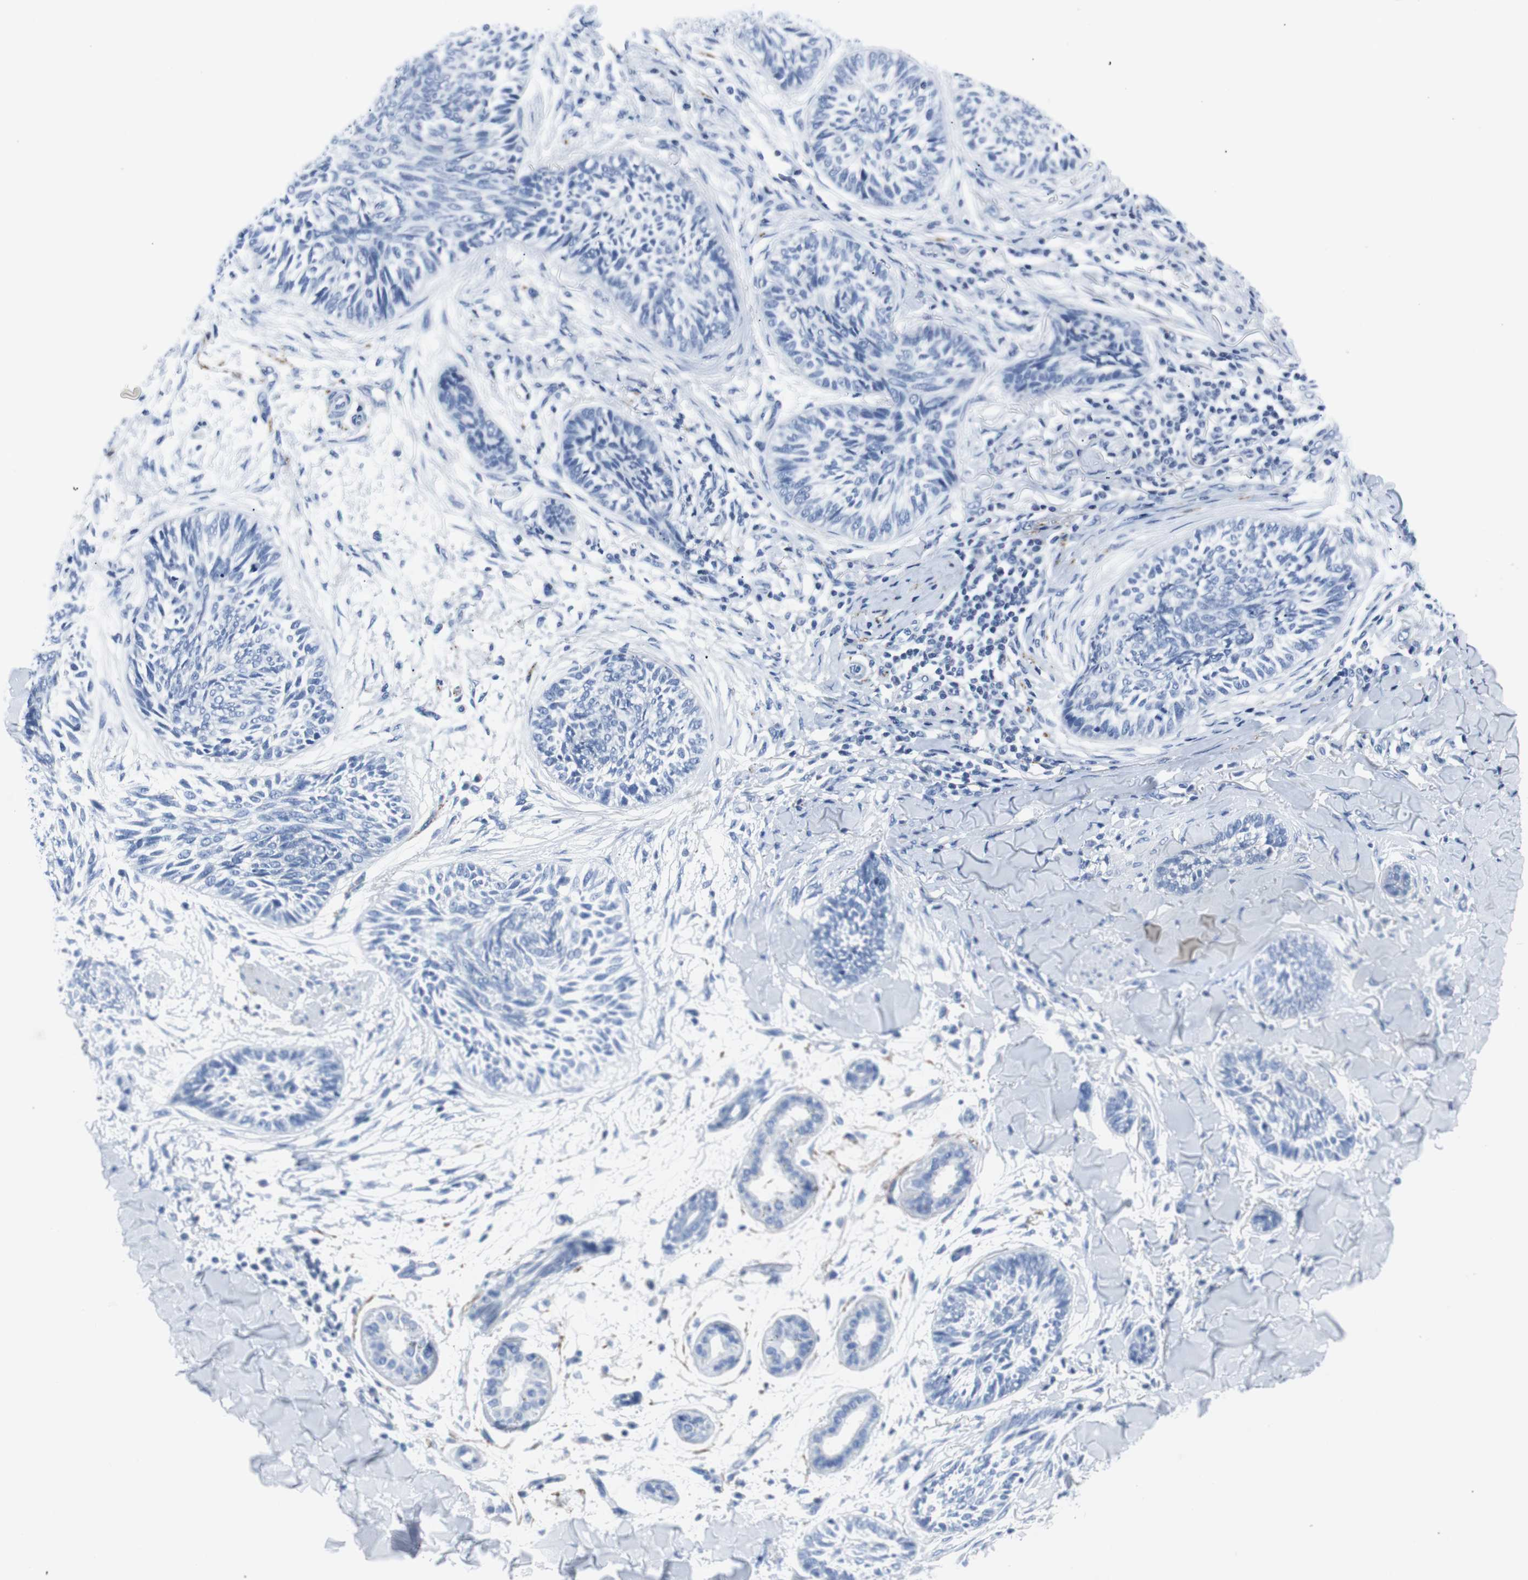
{"staining": {"intensity": "negative", "quantity": "none", "location": "none"}, "tissue": "skin cancer", "cell_type": "Tumor cells", "image_type": "cancer", "snomed": [{"axis": "morphology", "description": "Papilloma, NOS"}, {"axis": "morphology", "description": "Basal cell carcinoma"}, {"axis": "topography", "description": "Skin"}], "caption": "Immunohistochemistry (IHC) of basal cell carcinoma (skin) exhibits no expression in tumor cells. The staining was performed using DAB (3,3'-diaminobenzidine) to visualize the protein expression in brown, while the nuclei were stained in blue with hematoxylin (Magnification: 20x).", "gene": "GAP43", "patient": {"sex": "male", "age": 87}}